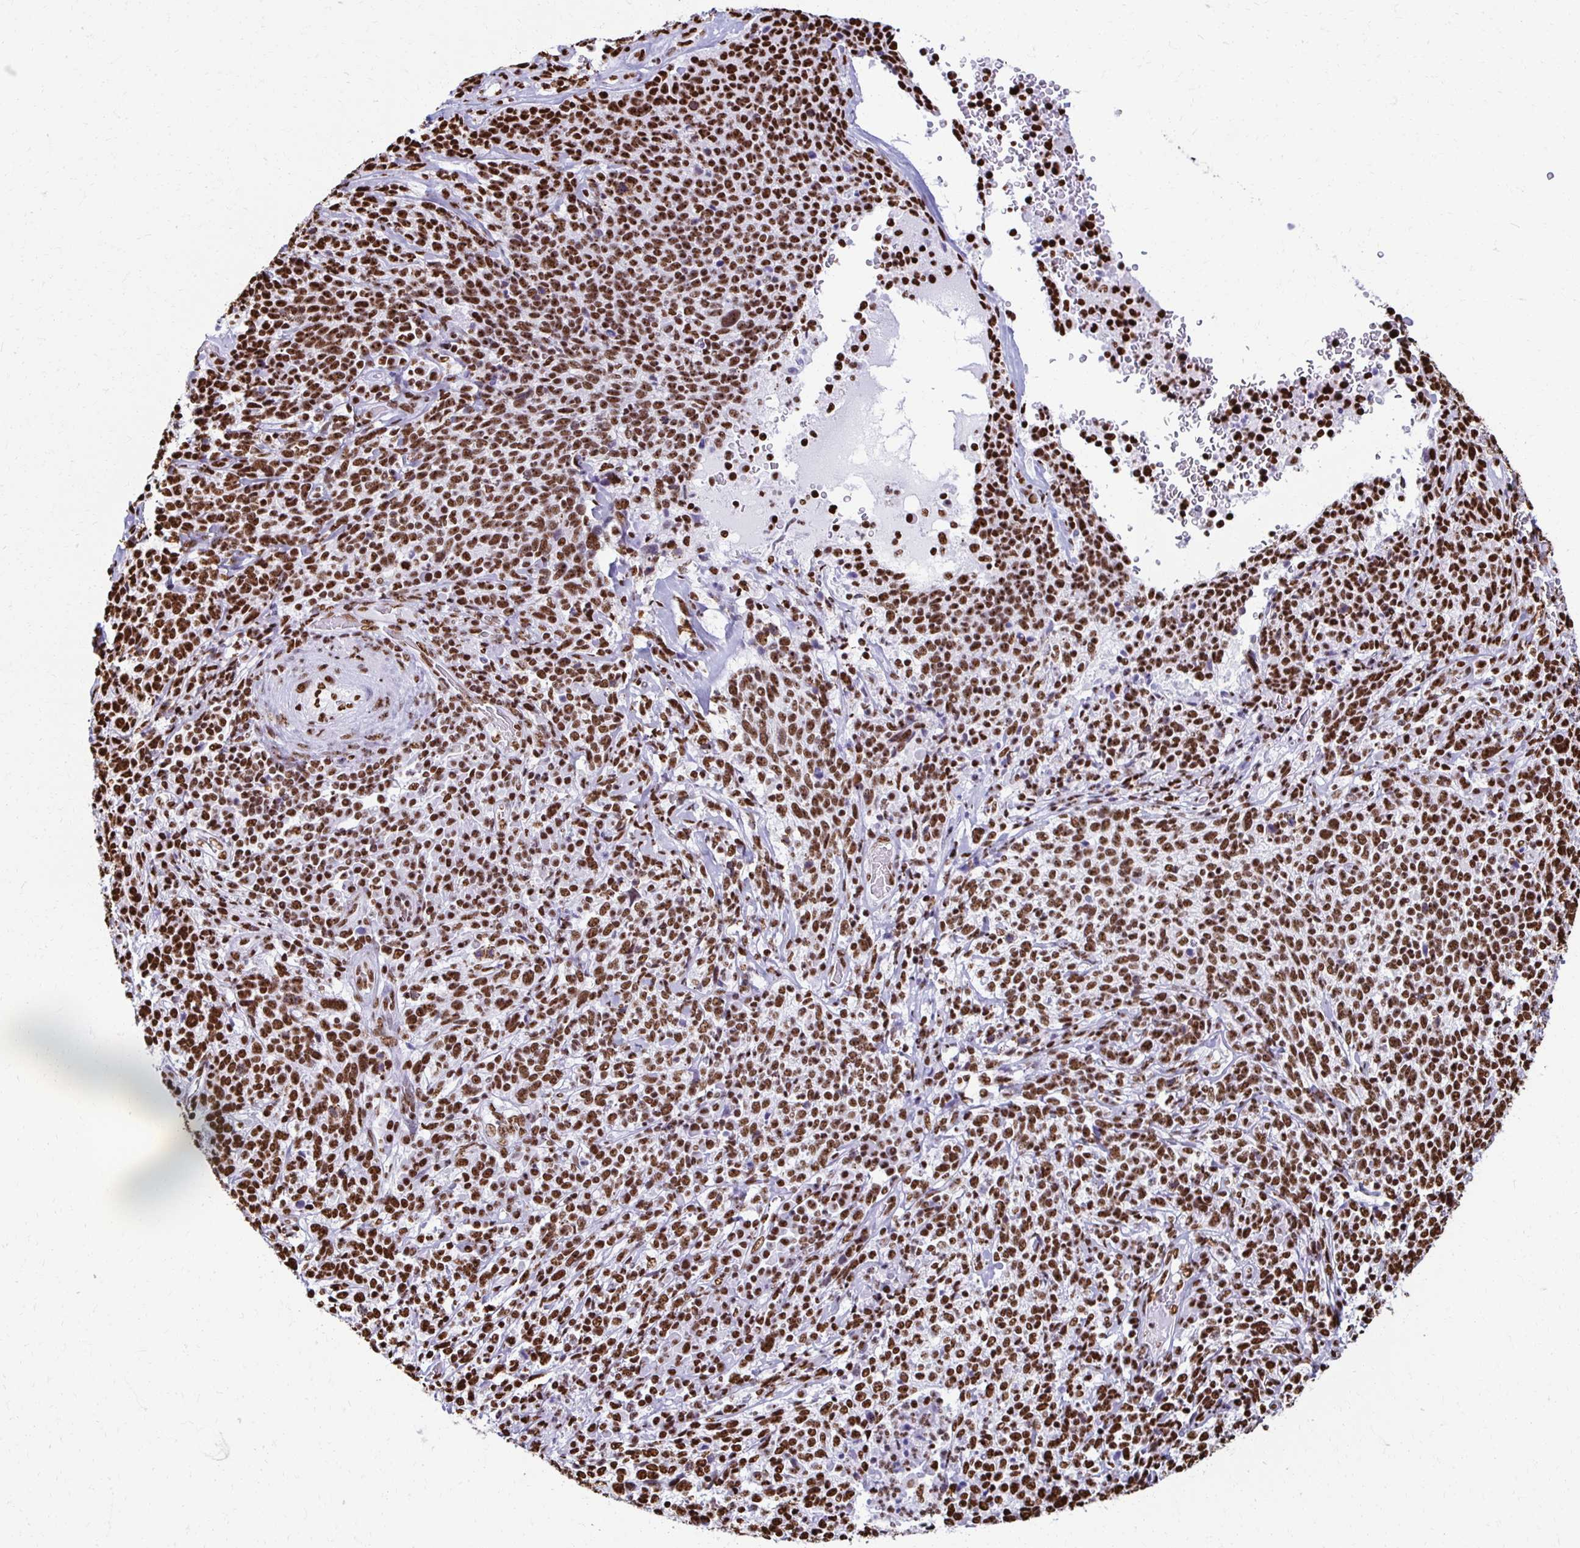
{"staining": {"intensity": "strong", "quantity": ">75%", "location": "nuclear"}, "tissue": "cervical cancer", "cell_type": "Tumor cells", "image_type": "cancer", "snomed": [{"axis": "morphology", "description": "Squamous cell carcinoma, NOS"}, {"axis": "topography", "description": "Cervix"}], "caption": "This micrograph demonstrates cervical squamous cell carcinoma stained with immunohistochemistry to label a protein in brown. The nuclear of tumor cells show strong positivity for the protein. Nuclei are counter-stained blue.", "gene": "NONO", "patient": {"sex": "female", "age": 46}}